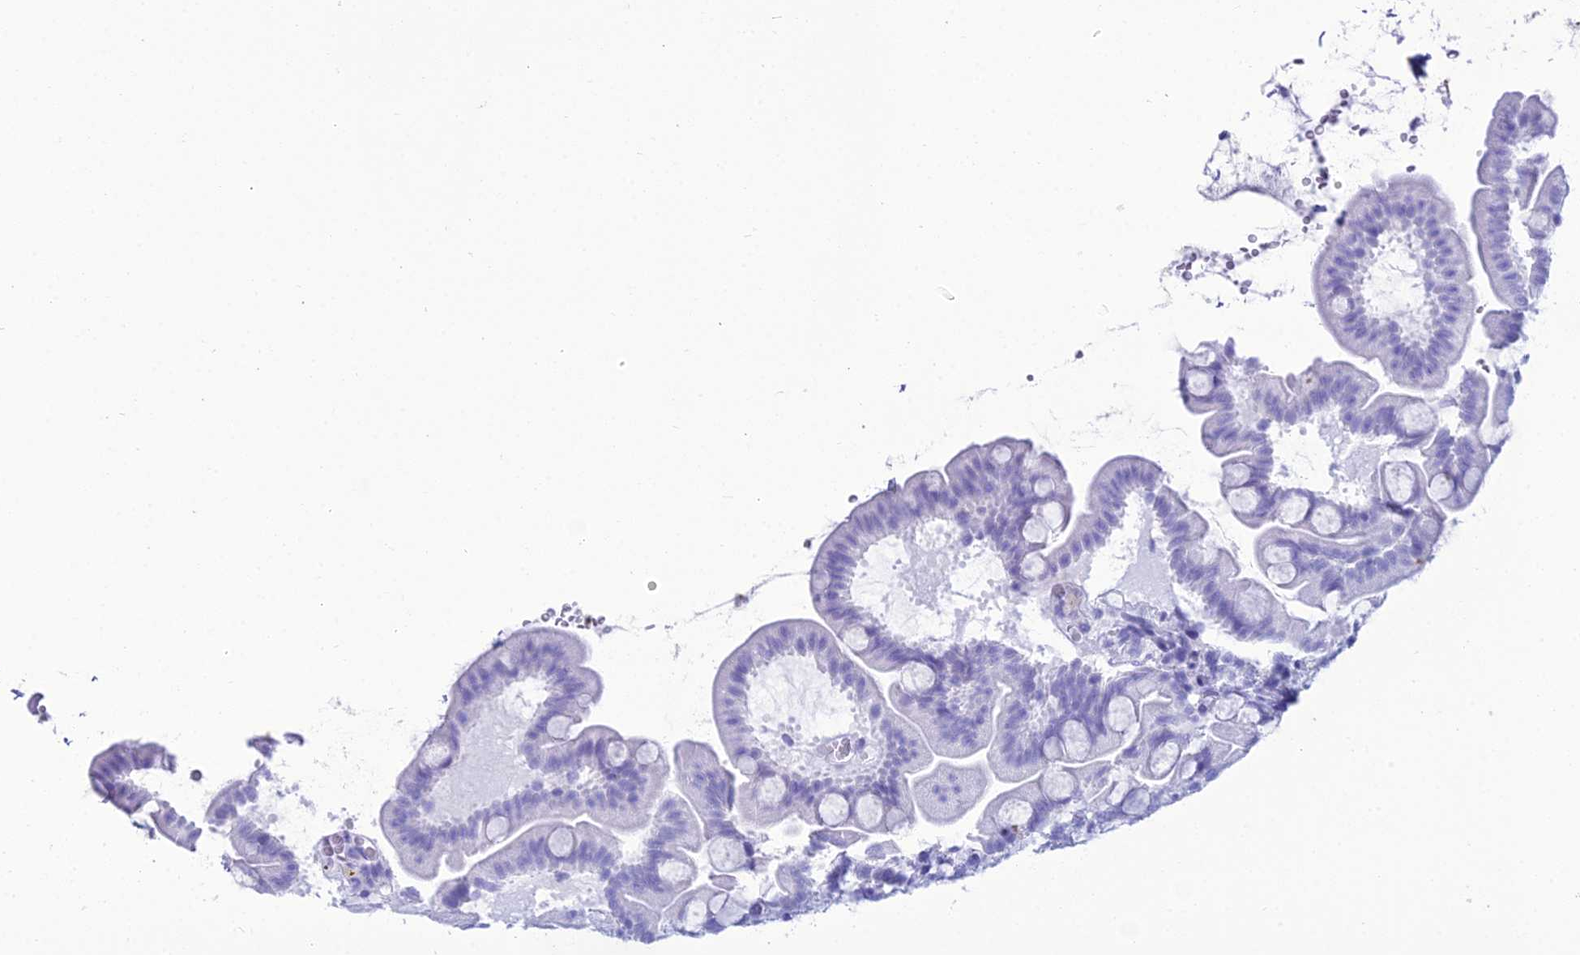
{"staining": {"intensity": "negative", "quantity": "none", "location": "none"}, "tissue": "small intestine", "cell_type": "Glandular cells", "image_type": "normal", "snomed": [{"axis": "morphology", "description": "Normal tissue, NOS"}, {"axis": "topography", "description": "Small intestine"}], "caption": "Immunohistochemistry photomicrograph of benign small intestine: human small intestine stained with DAB reveals no significant protein expression in glandular cells.", "gene": "ZNF442", "patient": {"sex": "female", "age": 68}}